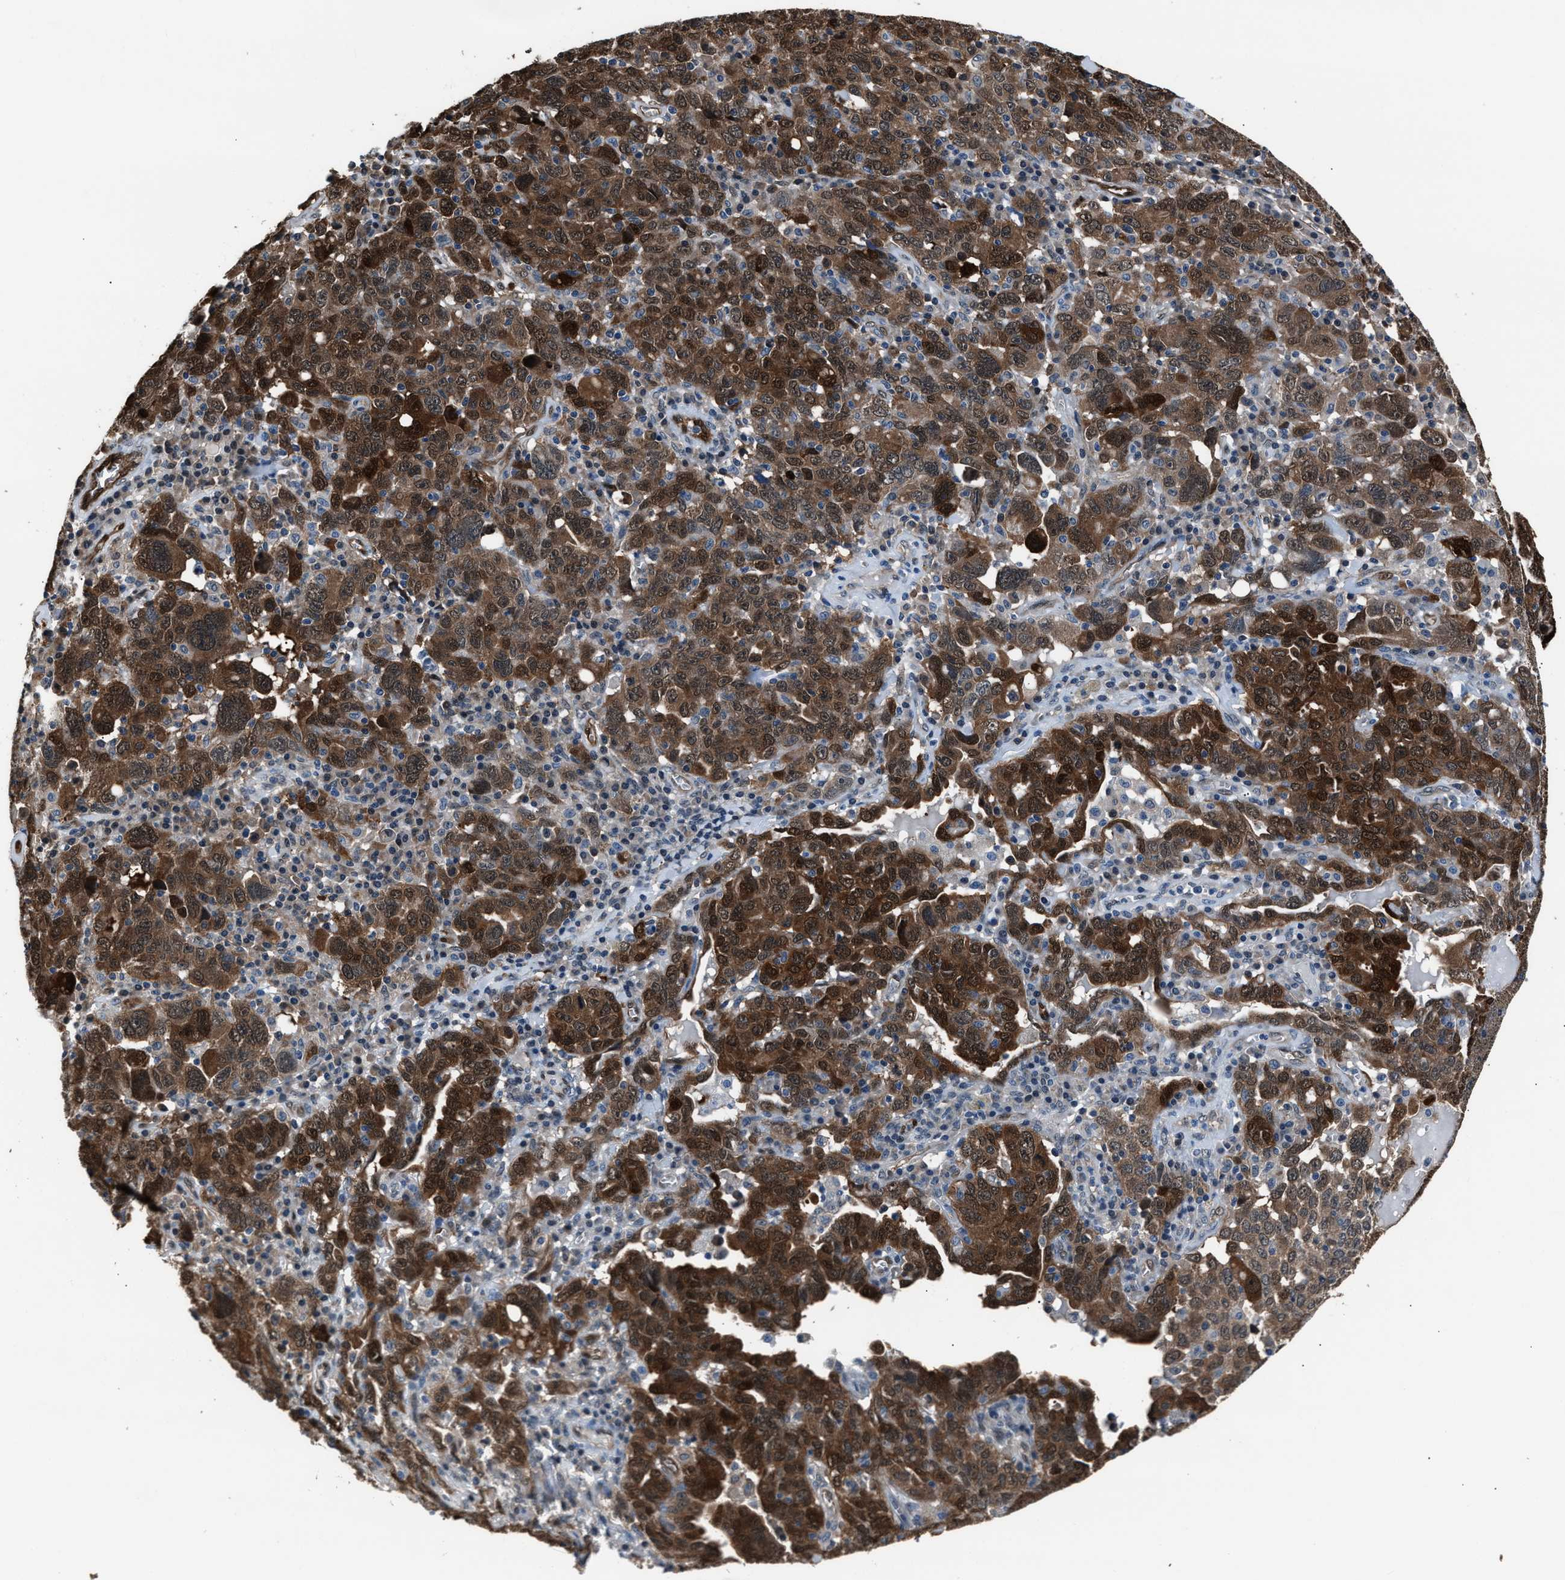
{"staining": {"intensity": "strong", "quantity": "25%-75%", "location": "cytoplasmic/membranous,nuclear"}, "tissue": "ovarian cancer", "cell_type": "Tumor cells", "image_type": "cancer", "snomed": [{"axis": "morphology", "description": "Carcinoma, endometroid"}, {"axis": "topography", "description": "Ovary"}], "caption": "Immunohistochemical staining of ovarian cancer demonstrates high levels of strong cytoplasmic/membranous and nuclear expression in approximately 25%-75% of tumor cells.", "gene": "PPA1", "patient": {"sex": "female", "age": 62}}